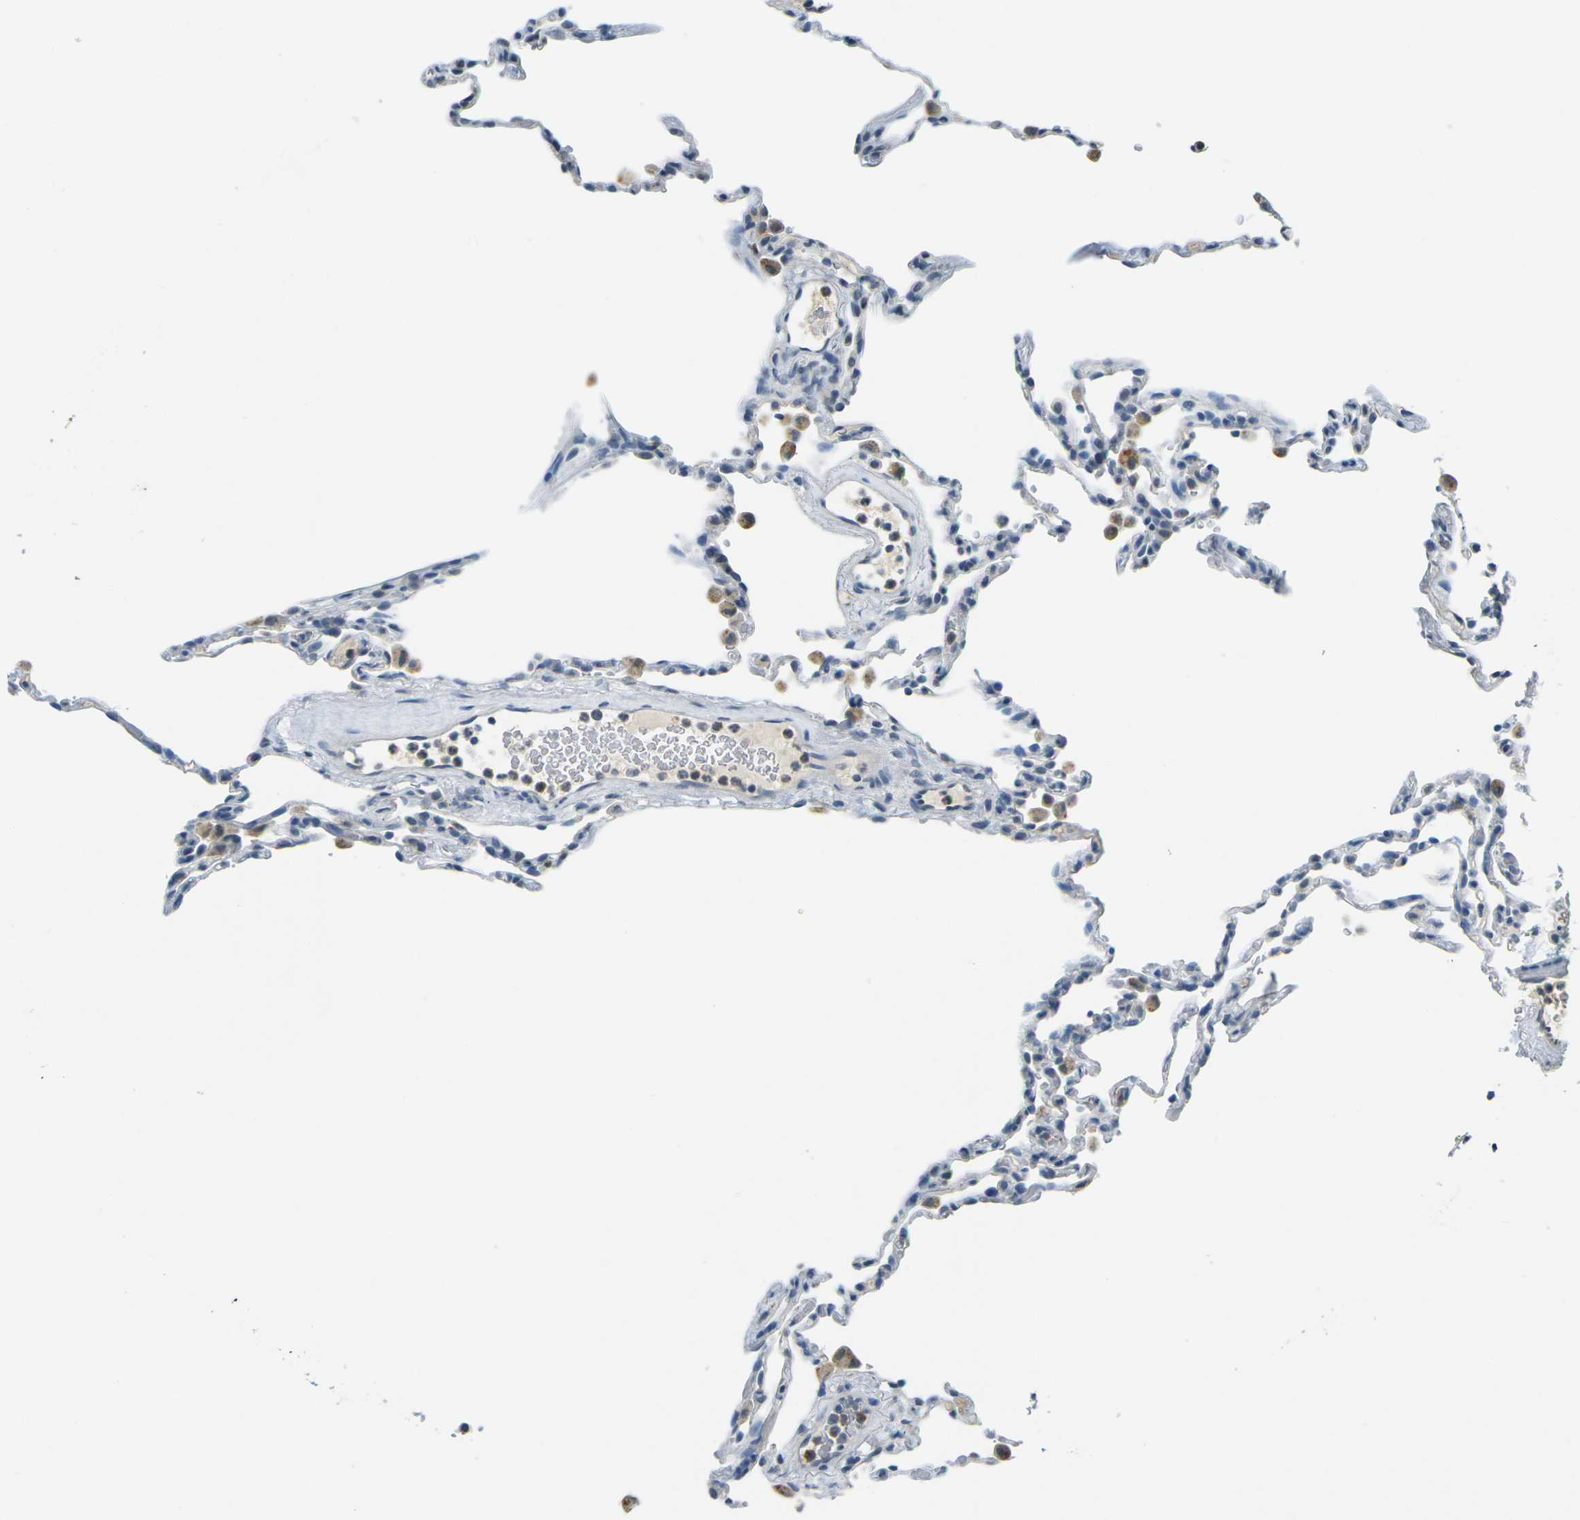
{"staining": {"intensity": "negative", "quantity": "none", "location": "none"}, "tissue": "lung", "cell_type": "Alveolar cells", "image_type": "normal", "snomed": [{"axis": "morphology", "description": "Normal tissue, NOS"}, {"axis": "topography", "description": "Lung"}], "caption": "Alveolar cells show no significant positivity in normal lung. The staining was performed using DAB (3,3'-diaminobenzidine) to visualize the protein expression in brown, while the nuclei were stained in blue with hematoxylin (Magnification: 20x).", "gene": "SPTBN2", "patient": {"sex": "male", "age": 59}}